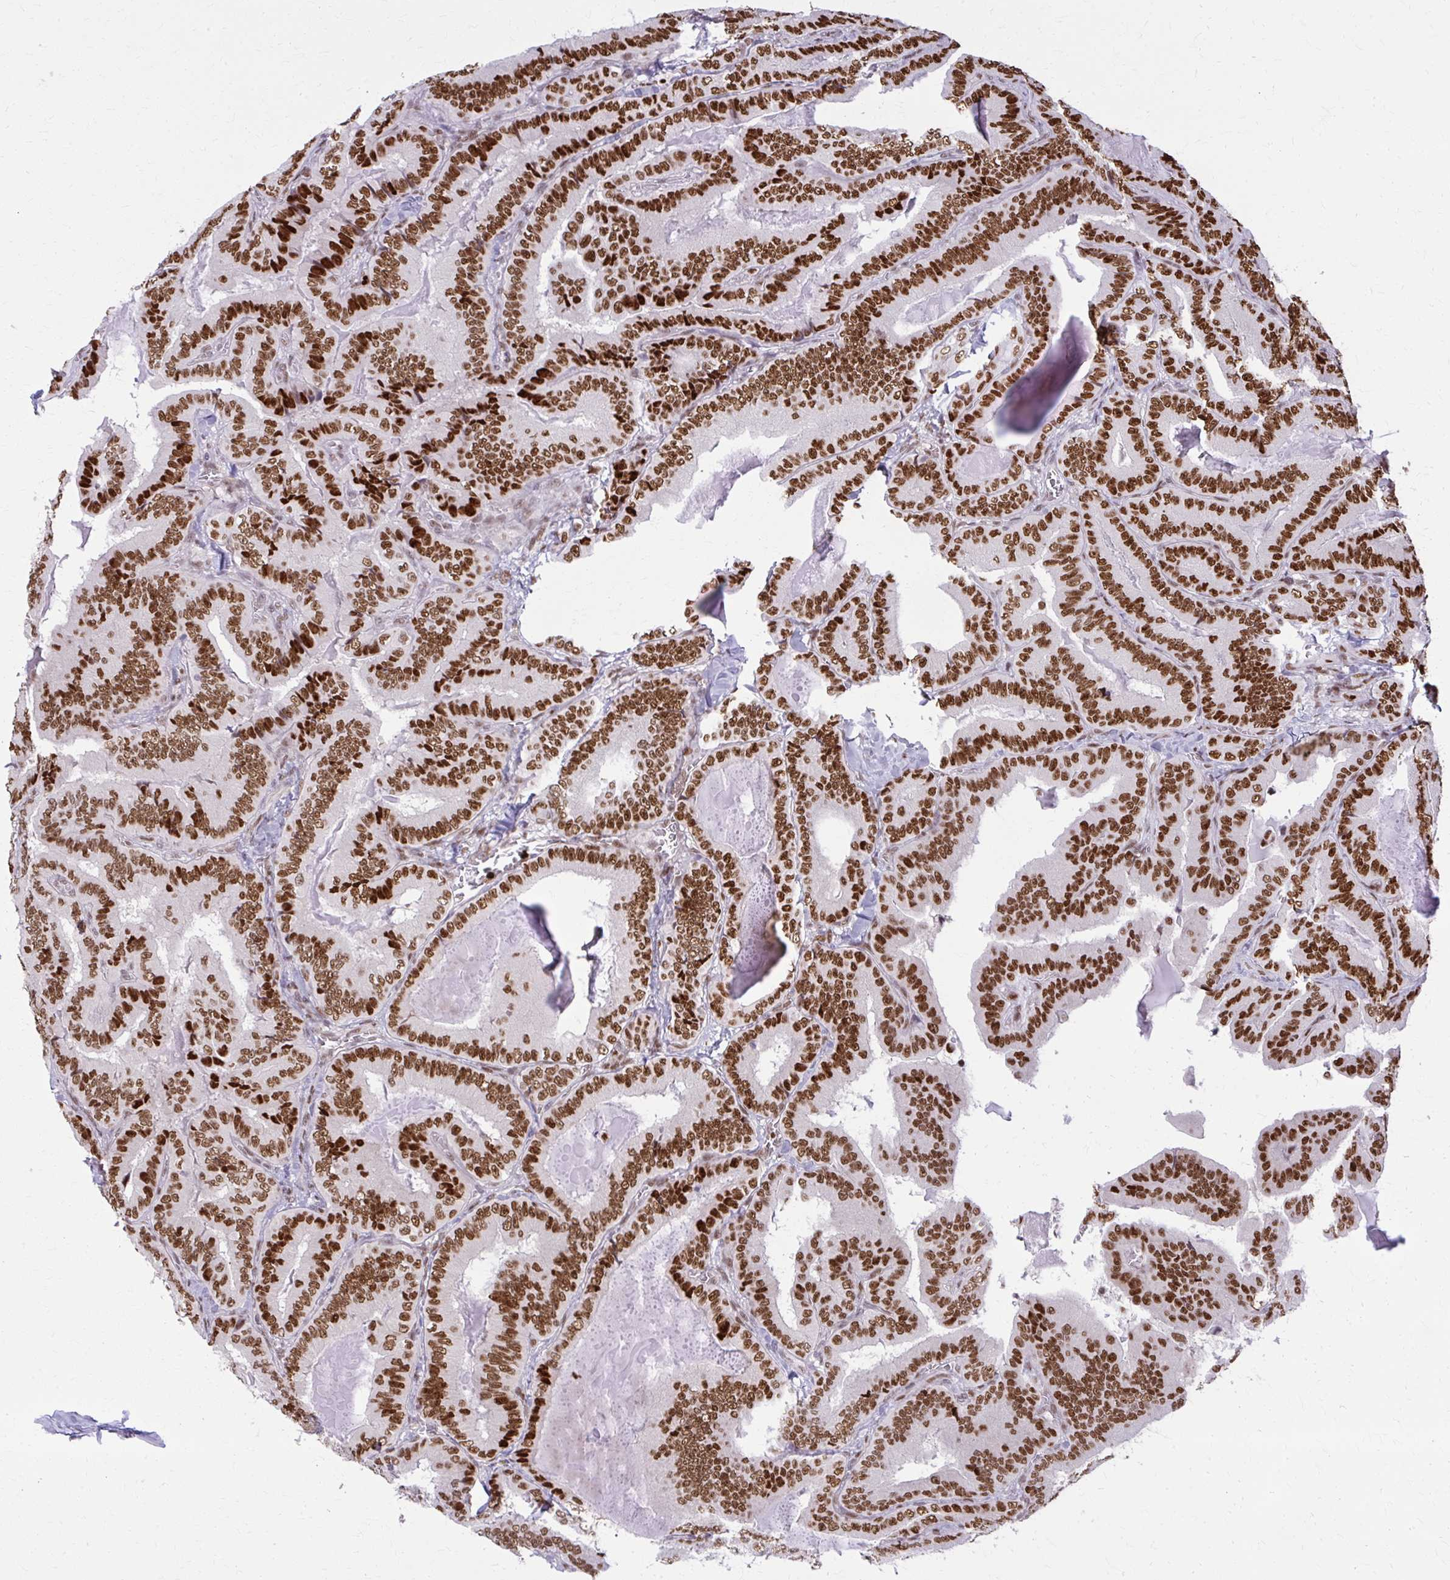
{"staining": {"intensity": "strong", "quantity": ">75%", "location": "nuclear"}, "tissue": "thyroid cancer", "cell_type": "Tumor cells", "image_type": "cancer", "snomed": [{"axis": "morphology", "description": "Papillary adenocarcinoma, NOS"}, {"axis": "topography", "description": "Thyroid gland"}], "caption": "Protein expression analysis of human papillary adenocarcinoma (thyroid) reveals strong nuclear staining in approximately >75% of tumor cells.", "gene": "ZNF559", "patient": {"sex": "male", "age": 61}}